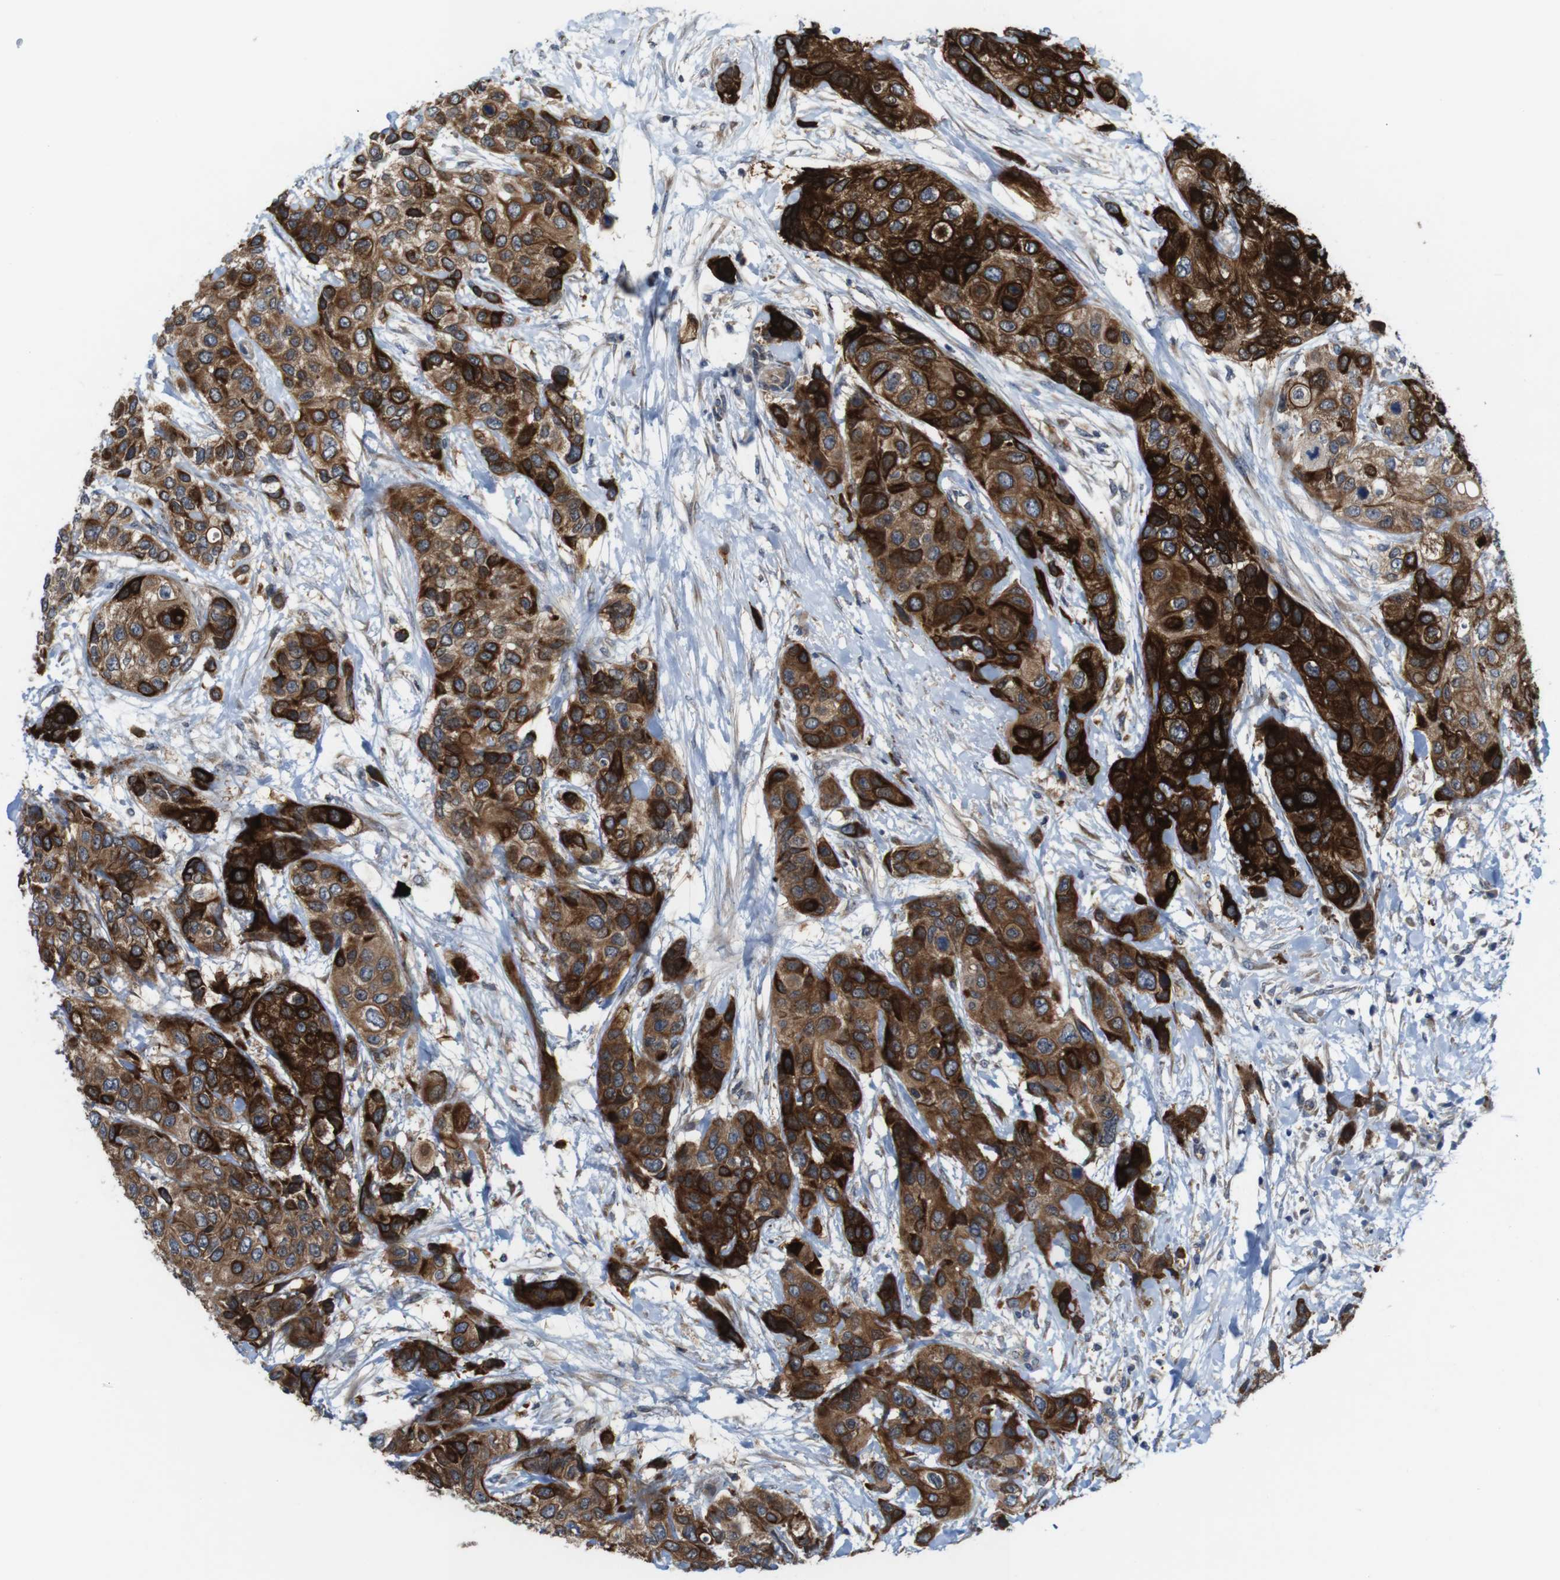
{"staining": {"intensity": "strong", "quantity": ">75%", "location": "cytoplasmic/membranous"}, "tissue": "urothelial cancer", "cell_type": "Tumor cells", "image_type": "cancer", "snomed": [{"axis": "morphology", "description": "Urothelial carcinoma, High grade"}, {"axis": "topography", "description": "Urinary bladder"}], "caption": "A high-resolution histopathology image shows immunohistochemistry staining of urothelial carcinoma (high-grade), which demonstrates strong cytoplasmic/membranous expression in about >75% of tumor cells. (DAB IHC with brightfield microscopy, high magnification).", "gene": "PCOLCE2", "patient": {"sex": "female", "age": 56}}